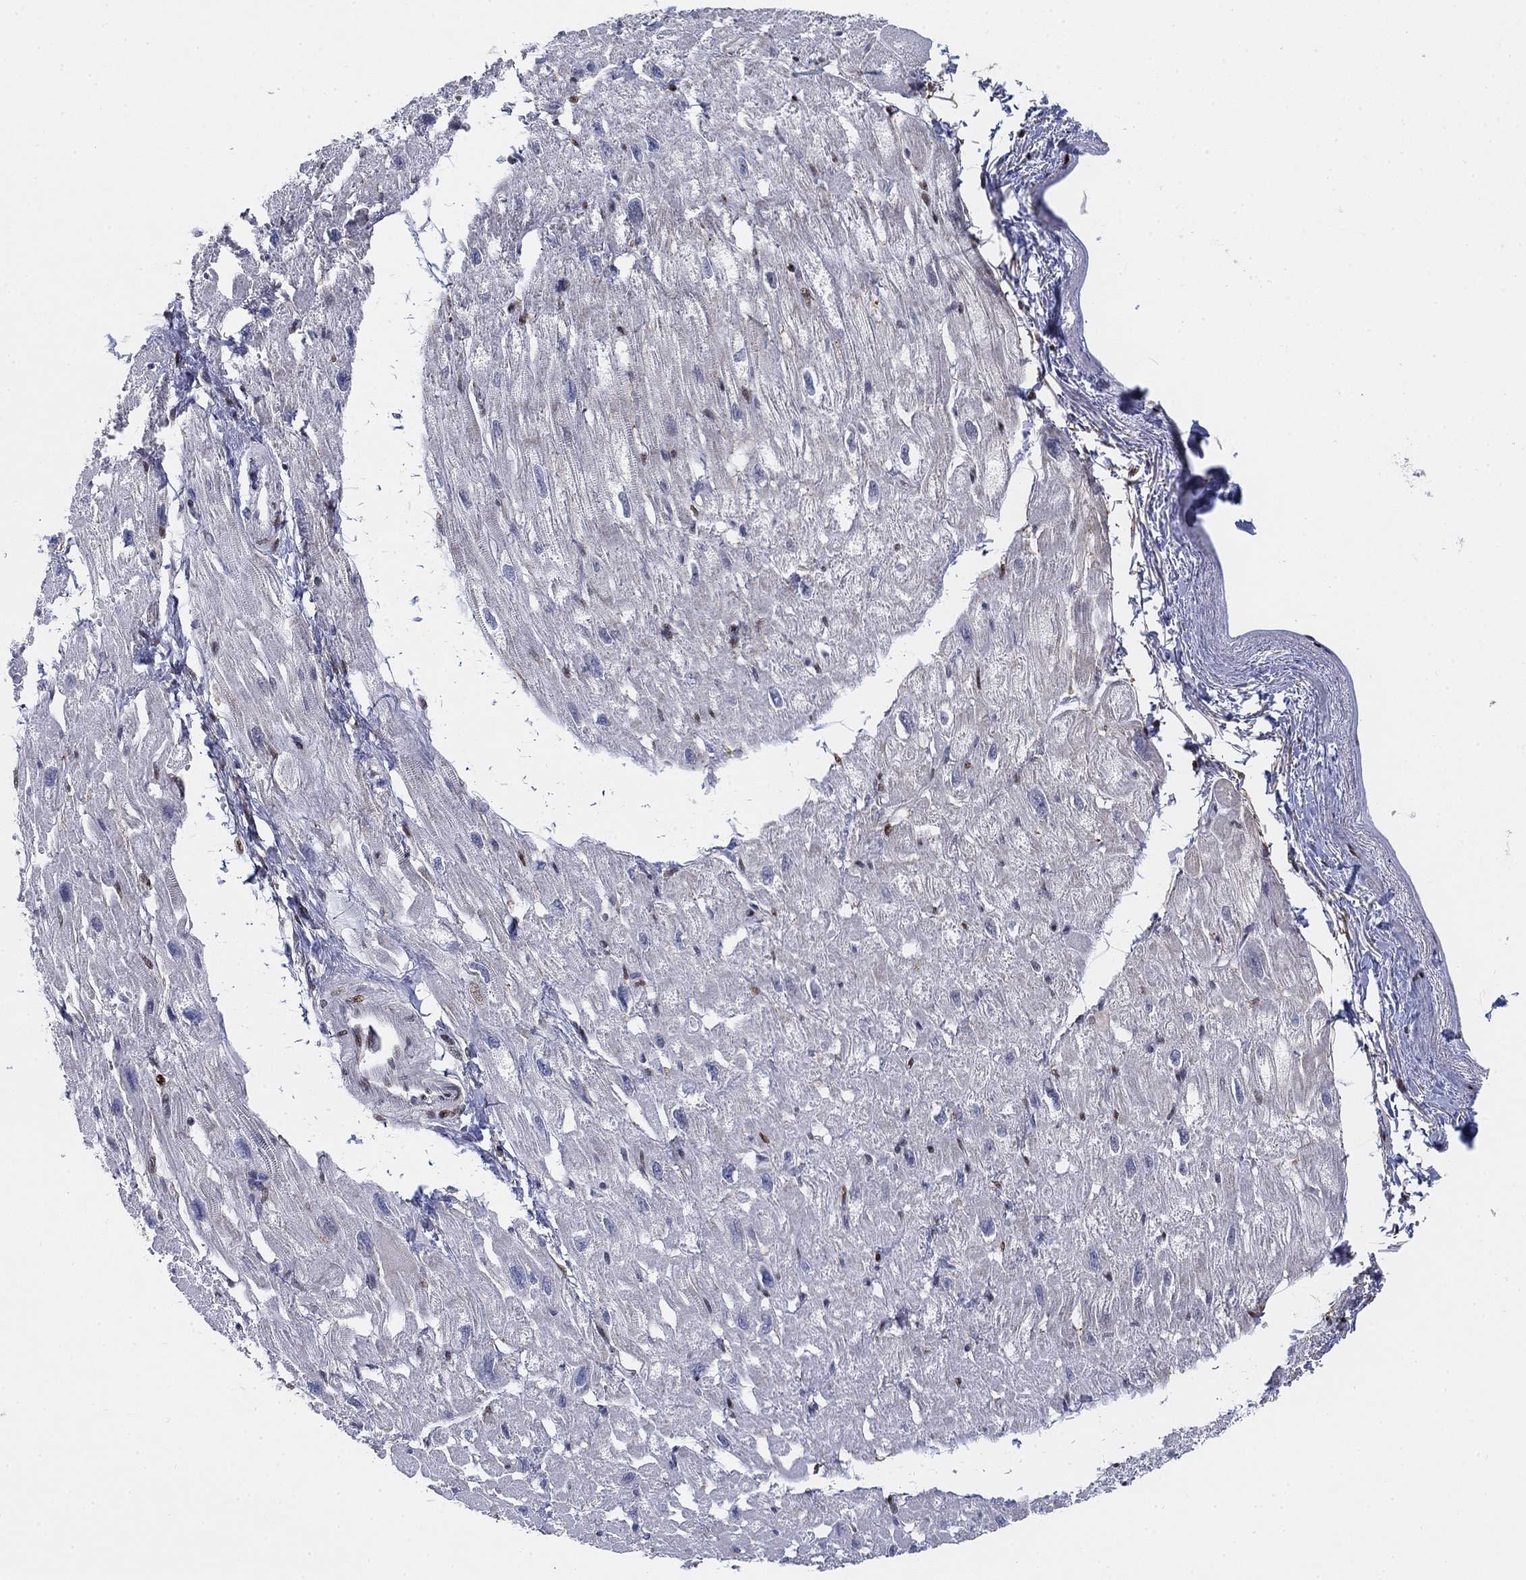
{"staining": {"intensity": "negative", "quantity": "none", "location": "none"}, "tissue": "heart muscle", "cell_type": "Cardiomyocytes", "image_type": "normal", "snomed": [{"axis": "morphology", "description": "Normal tissue, NOS"}, {"axis": "topography", "description": "Heart"}], "caption": "Immunohistochemistry photomicrograph of benign heart muscle: human heart muscle stained with DAB (3,3'-diaminobenzidine) demonstrates no significant protein positivity in cardiomyocytes.", "gene": "MYO3A", "patient": {"sex": "male", "age": 66}}